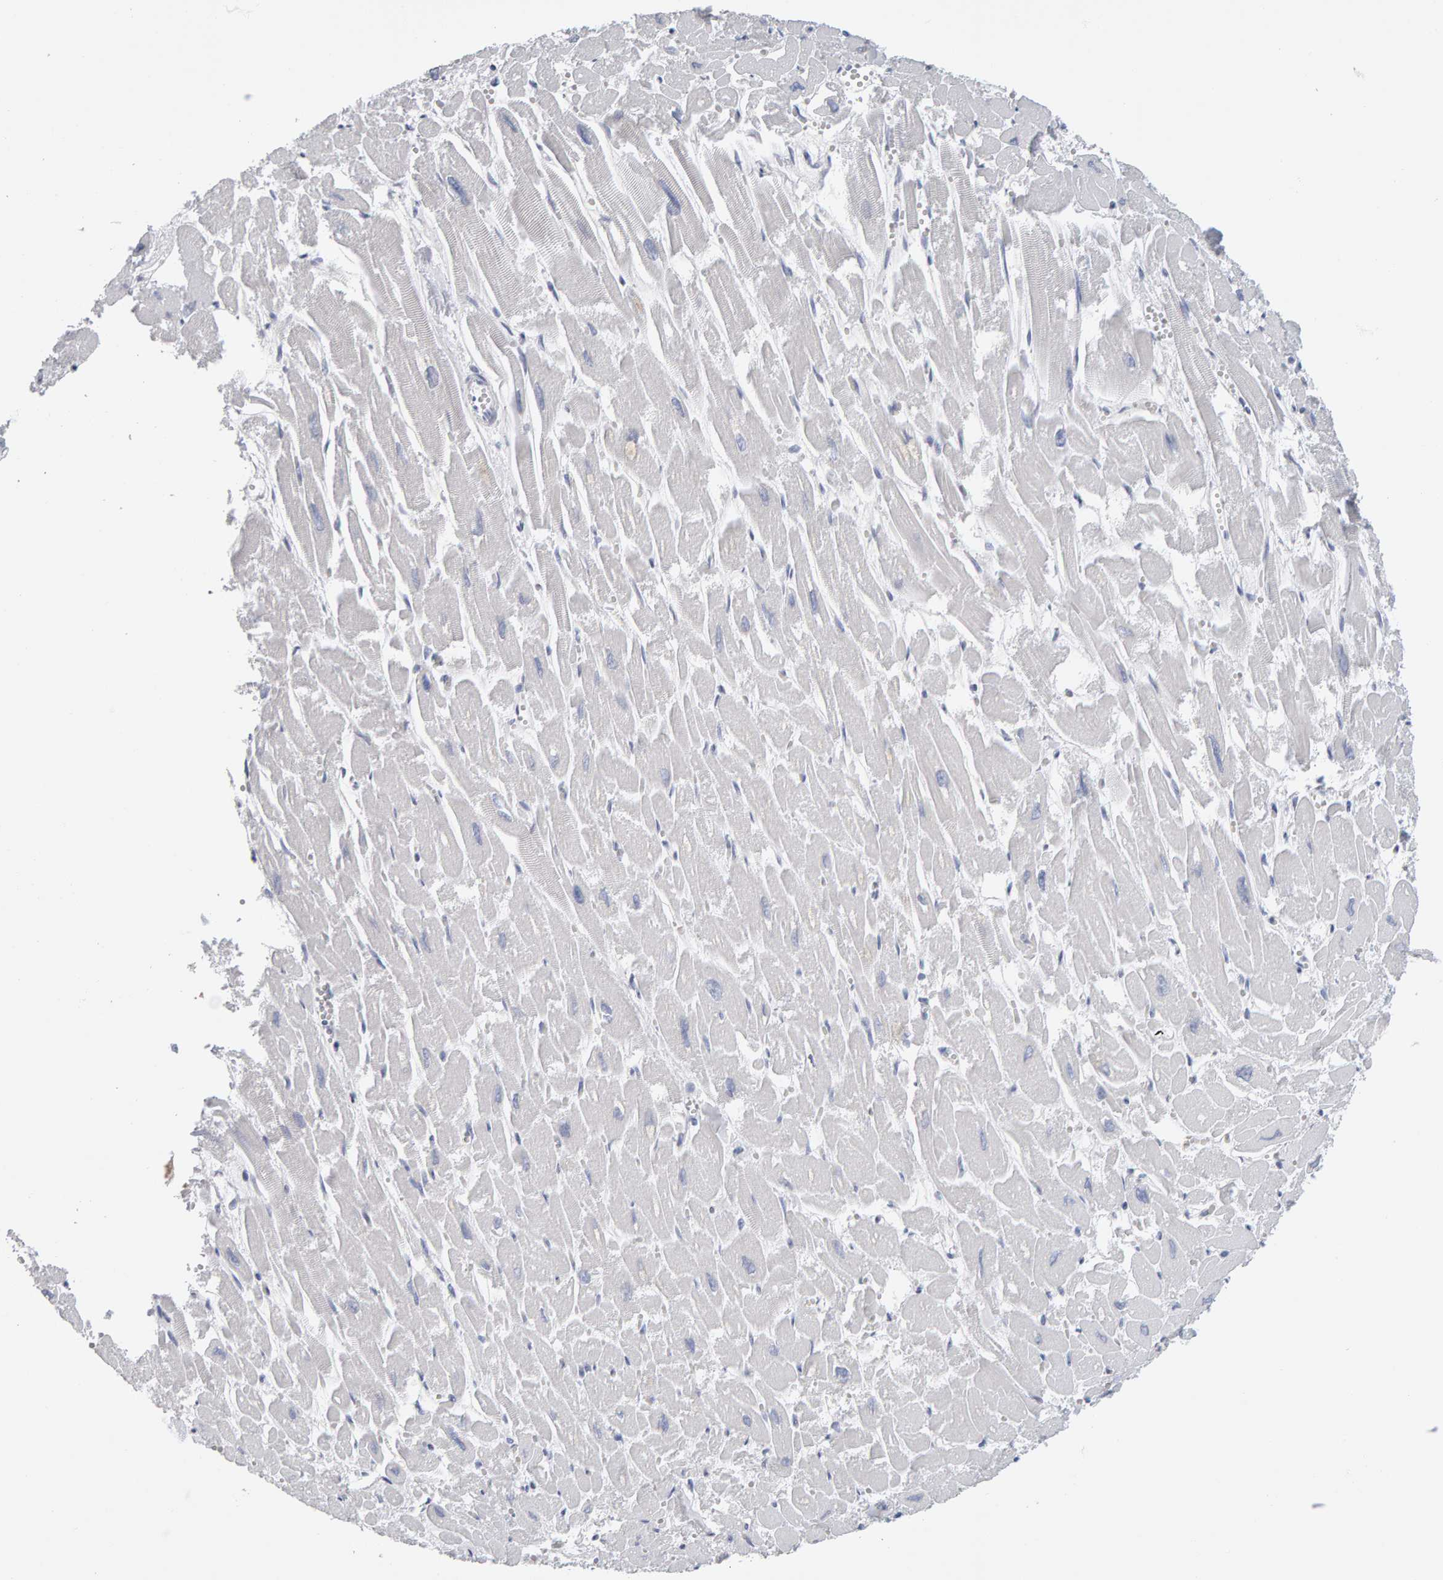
{"staining": {"intensity": "negative", "quantity": "none", "location": "none"}, "tissue": "heart muscle", "cell_type": "Cardiomyocytes", "image_type": "normal", "snomed": [{"axis": "morphology", "description": "Normal tissue, NOS"}, {"axis": "topography", "description": "Heart"}], "caption": "An immunohistochemistry (IHC) micrograph of benign heart muscle is shown. There is no staining in cardiomyocytes of heart muscle.", "gene": "CTH", "patient": {"sex": "male", "age": 54}}